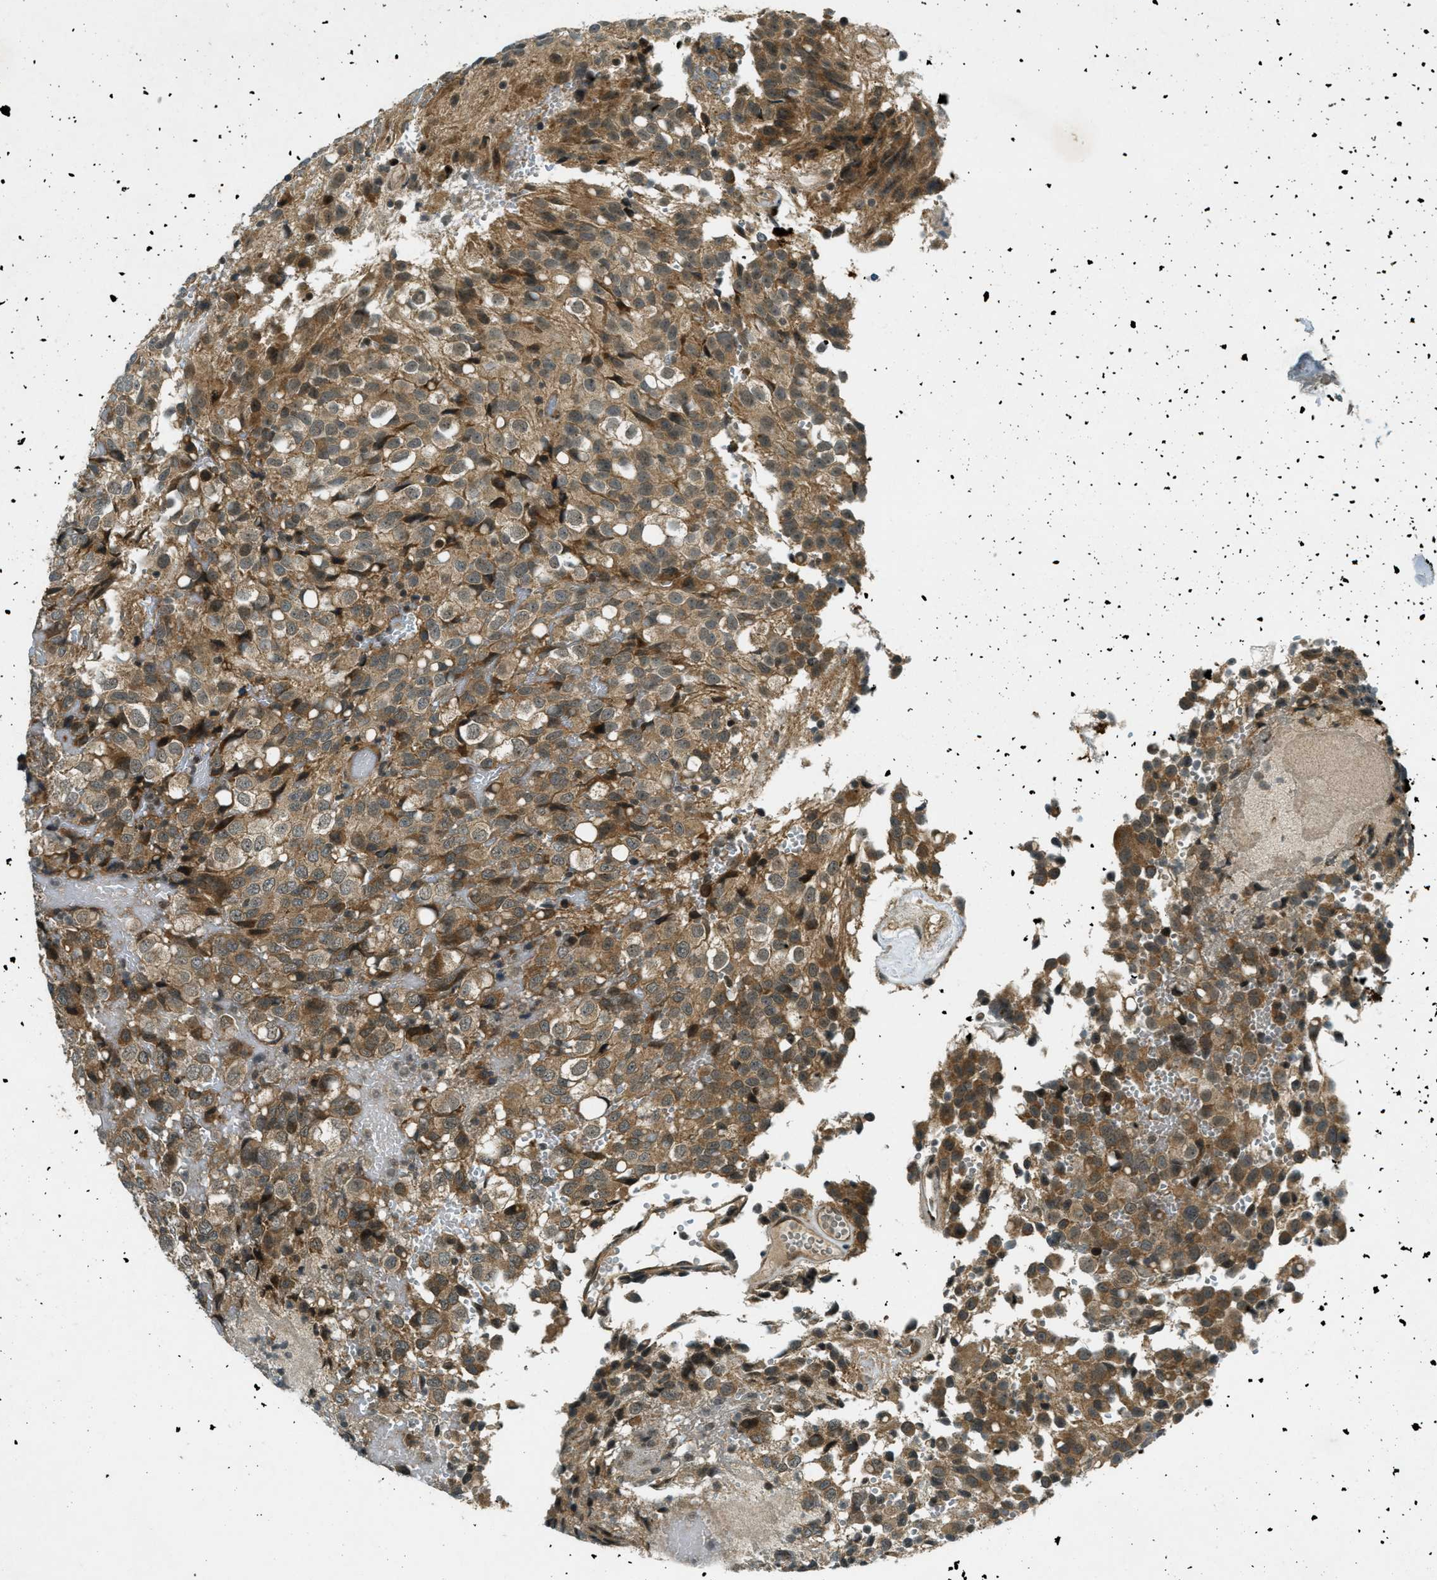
{"staining": {"intensity": "moderate", "quantity": ">75%", "location": "cytoplasmic/membranous"}, "tissue": "glioma", "cell_type": "Tumor cells", "image_type": "cancer", "snomed": [{"axis": "morphology", "description": "Glioma, malignant, High grade"}, {"axis": "topography", "description": "Brain"}], "caption": "Malignant glioma (high-grade) stained for a protein (brown) displays moderate cytoplasmic/membranous positive expression in about >75% of tumor cells.", "gene": "EIF2AK3", "patient": {"sex": "male", "age": 32}}